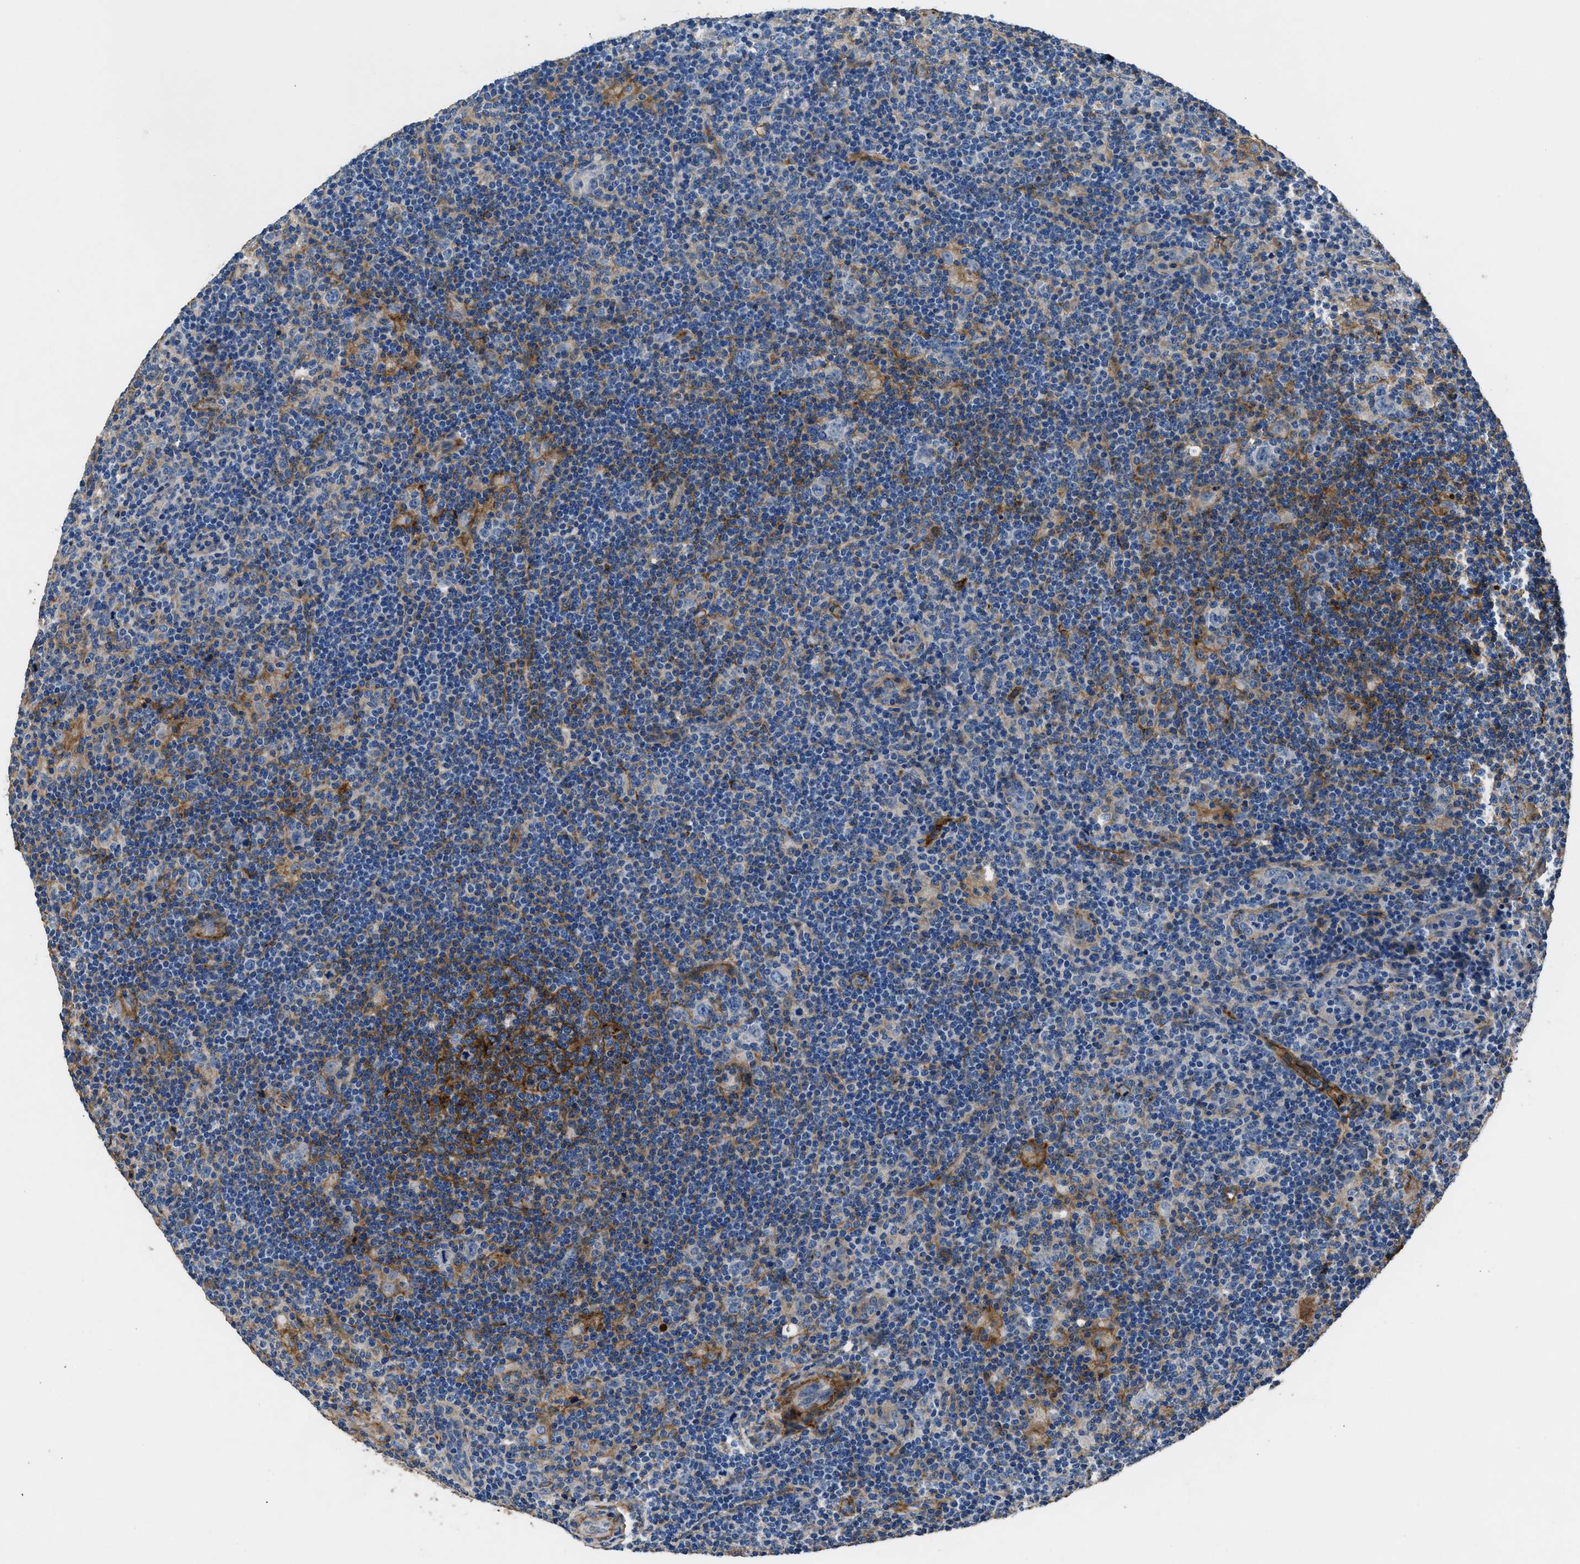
{"staining": {"intensity": "negative", "quantity": "none", "location": "none"}, "tissue": "lymphoma", "cell_type": "Tumor cells", "image_type": "cancer", "snomed": [{"axis": "morphology", "description": "Hodgkin's disease, NOS"}, {"axis": "topography", "description": "Lymph node"}], "caption": "The photomicrograph reveals no significant expression in tumor cells of lymphoma.", "gene": "CD276", "patient": {"sex": "female", "age": 57}}